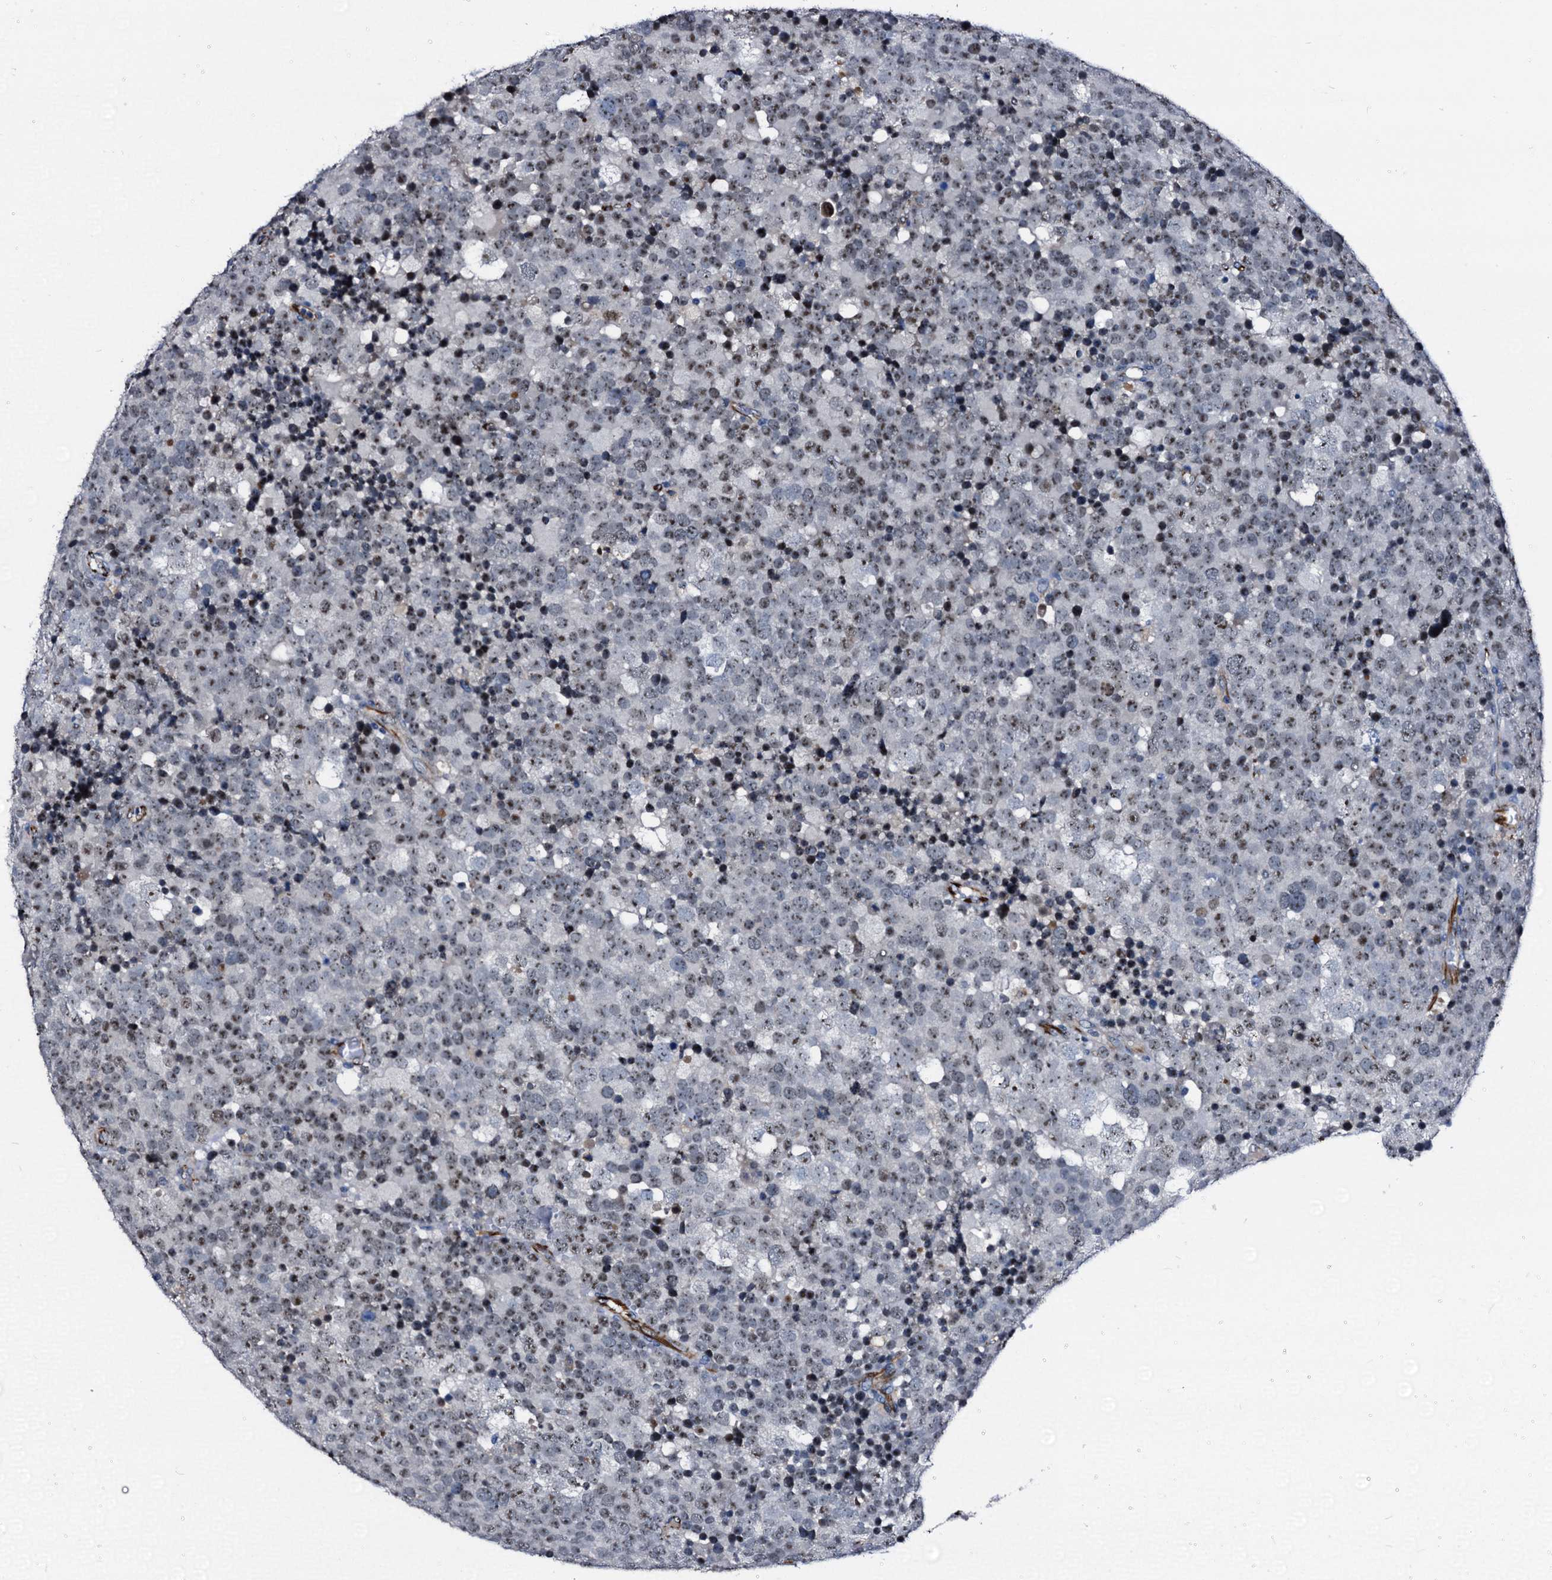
{"staining": {"intensity": "weak", "quantity": ">75%", "location": "nuclear"}, "tissue": "testis cancer", "cell_type": "Tumor cells", "image_type": "cancer", "snomed": [{"axis": "morphology", "description": "Seminoma, NOS"}, {"axis": "topography", "description": "Testis"}], "caption": "High-magnification brightfield microscopy of seminoma (testis) stained with DAB (brown) and counterstained with hematoxylin (blue). tumor cells exhibit weak nuclear expression is seen in approximately>75% of cells.", "gene": "EMG1", "patient": {"sex": "male", "age": 71}}